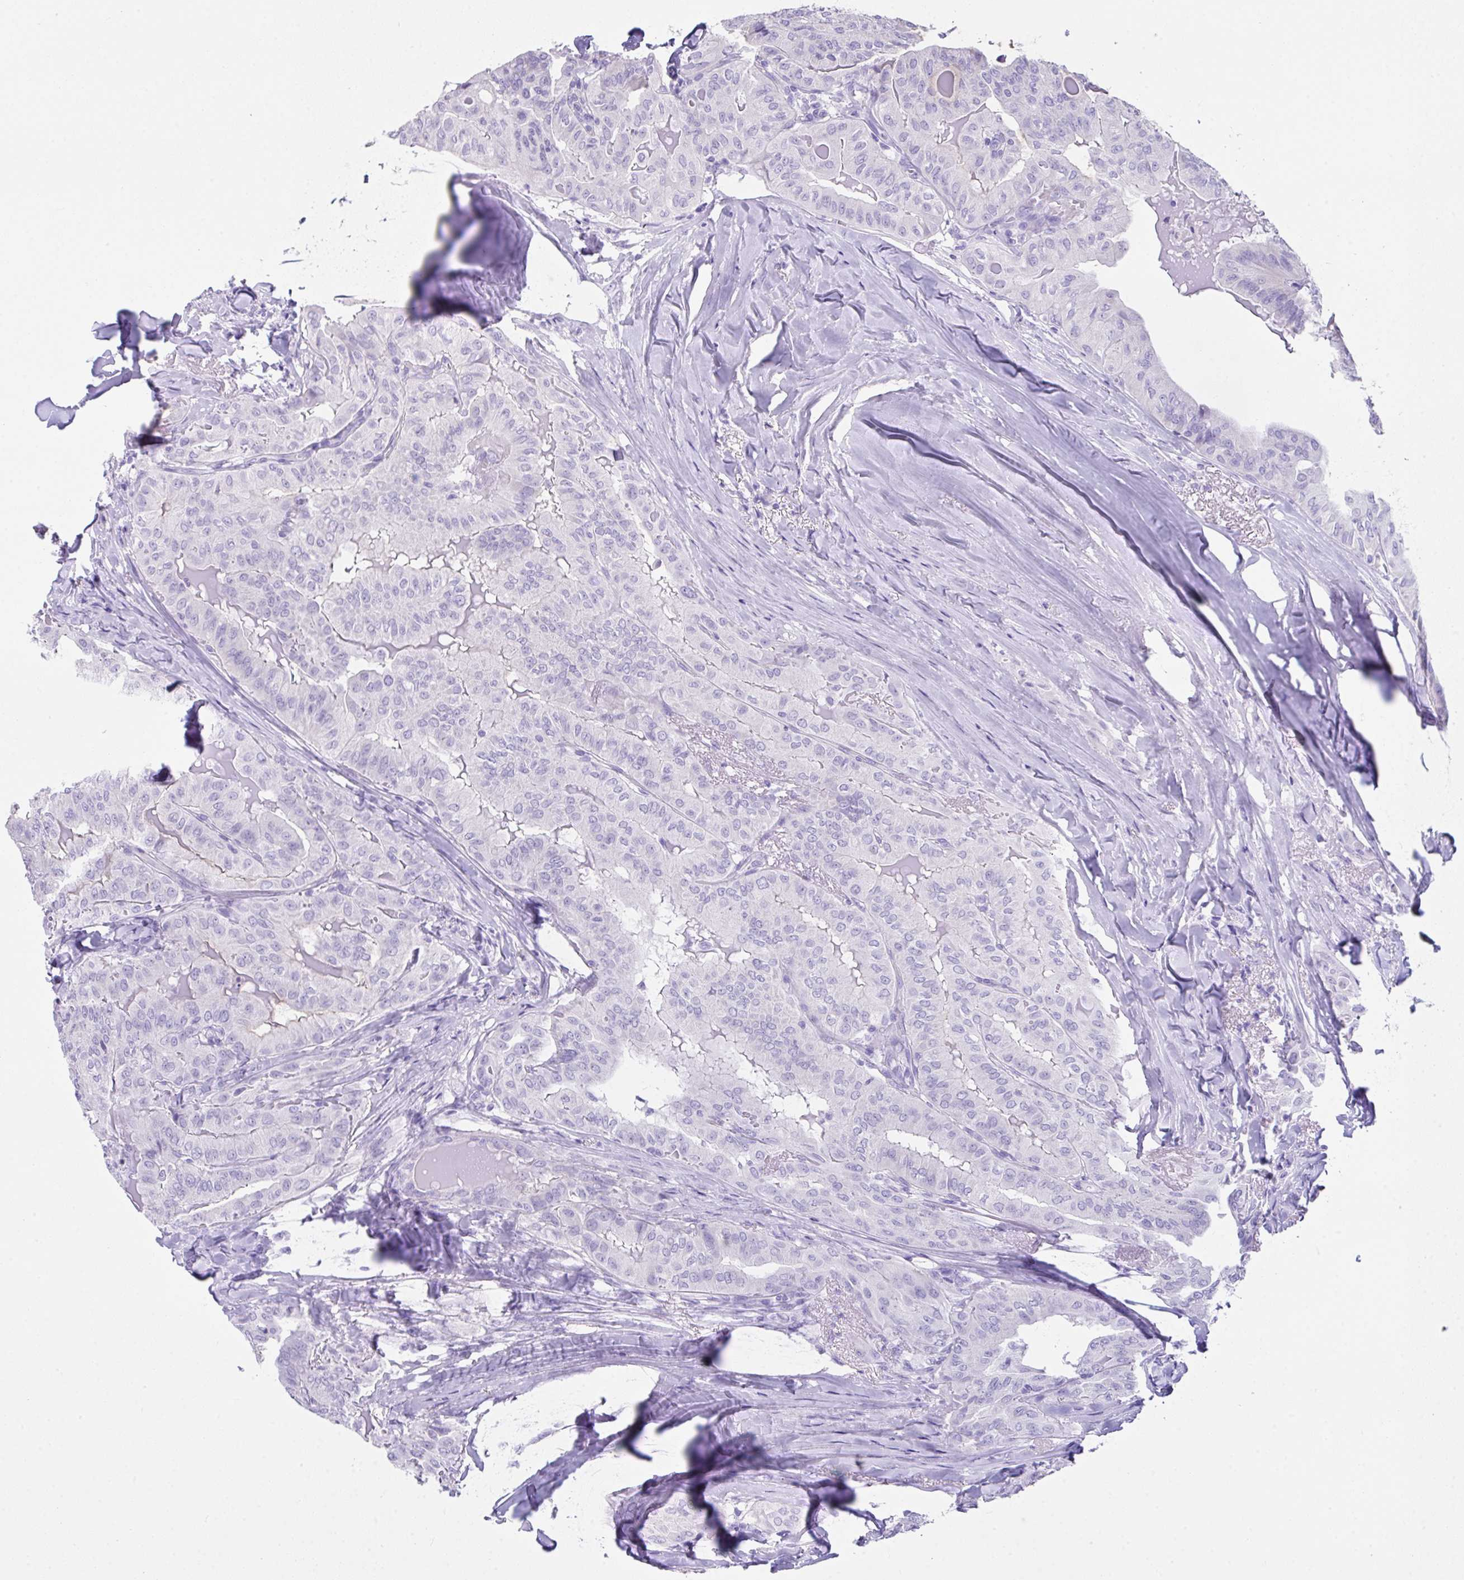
{"staining": {"intensity": "negative", "quantity": "none", "location": "none"}, "tissue": "thyroid cancer", "cell_type": "Tumor cells", "image_type": "cancer", "snomed": [{"axis": "morphology", "description": "Papillary adenocarcinoma, NOS"}, {"axis": "topography", "description": "Thyroid gland"}], "caption": "A micrograph of thyroid cancer (papillary adenocarcinoma) stained for a protein shows no brown staining in tumor cells.", "gene": "LGALS4", "patient": {"sex": "female", "age": 68}}